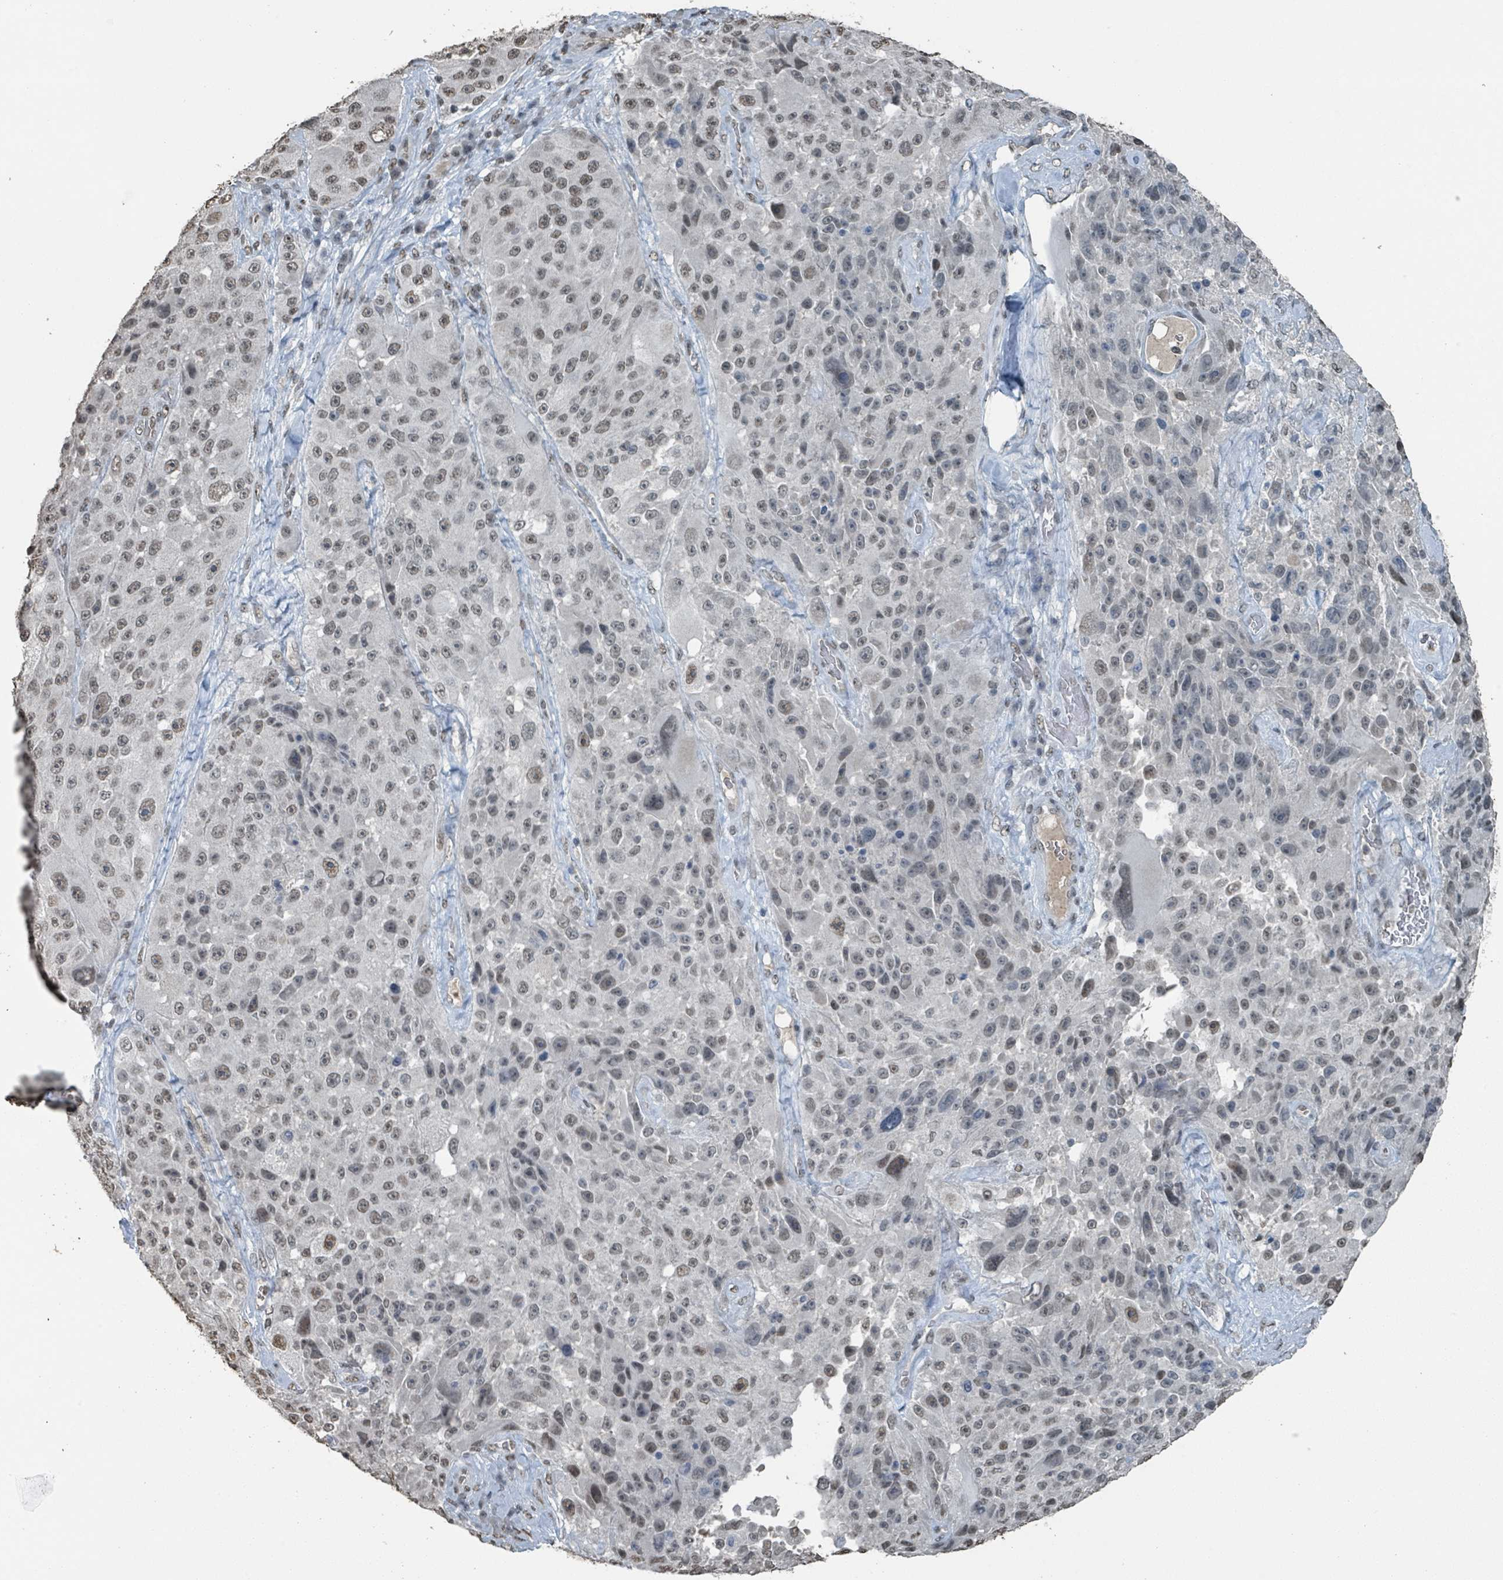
{"staining": {"intensity": "weak", "quantity": ">75%", "location": "nuclear"}, "tissue": "melanoma", "cell_type": "Tumor cells", "image_type": "cancer", "snomed": [{"axis": "morphology", "description": "Malignant melanoma, Metastatic site"}, {"axis": "topography", "description": "Lymph node"}], "caption": "Immunohistochemical staining of human melanoma displays weak nuclear protein expression in about >75% of tumor cells.", "gene": "PHIP", "patient": {"sex": "male", "age": 62}}